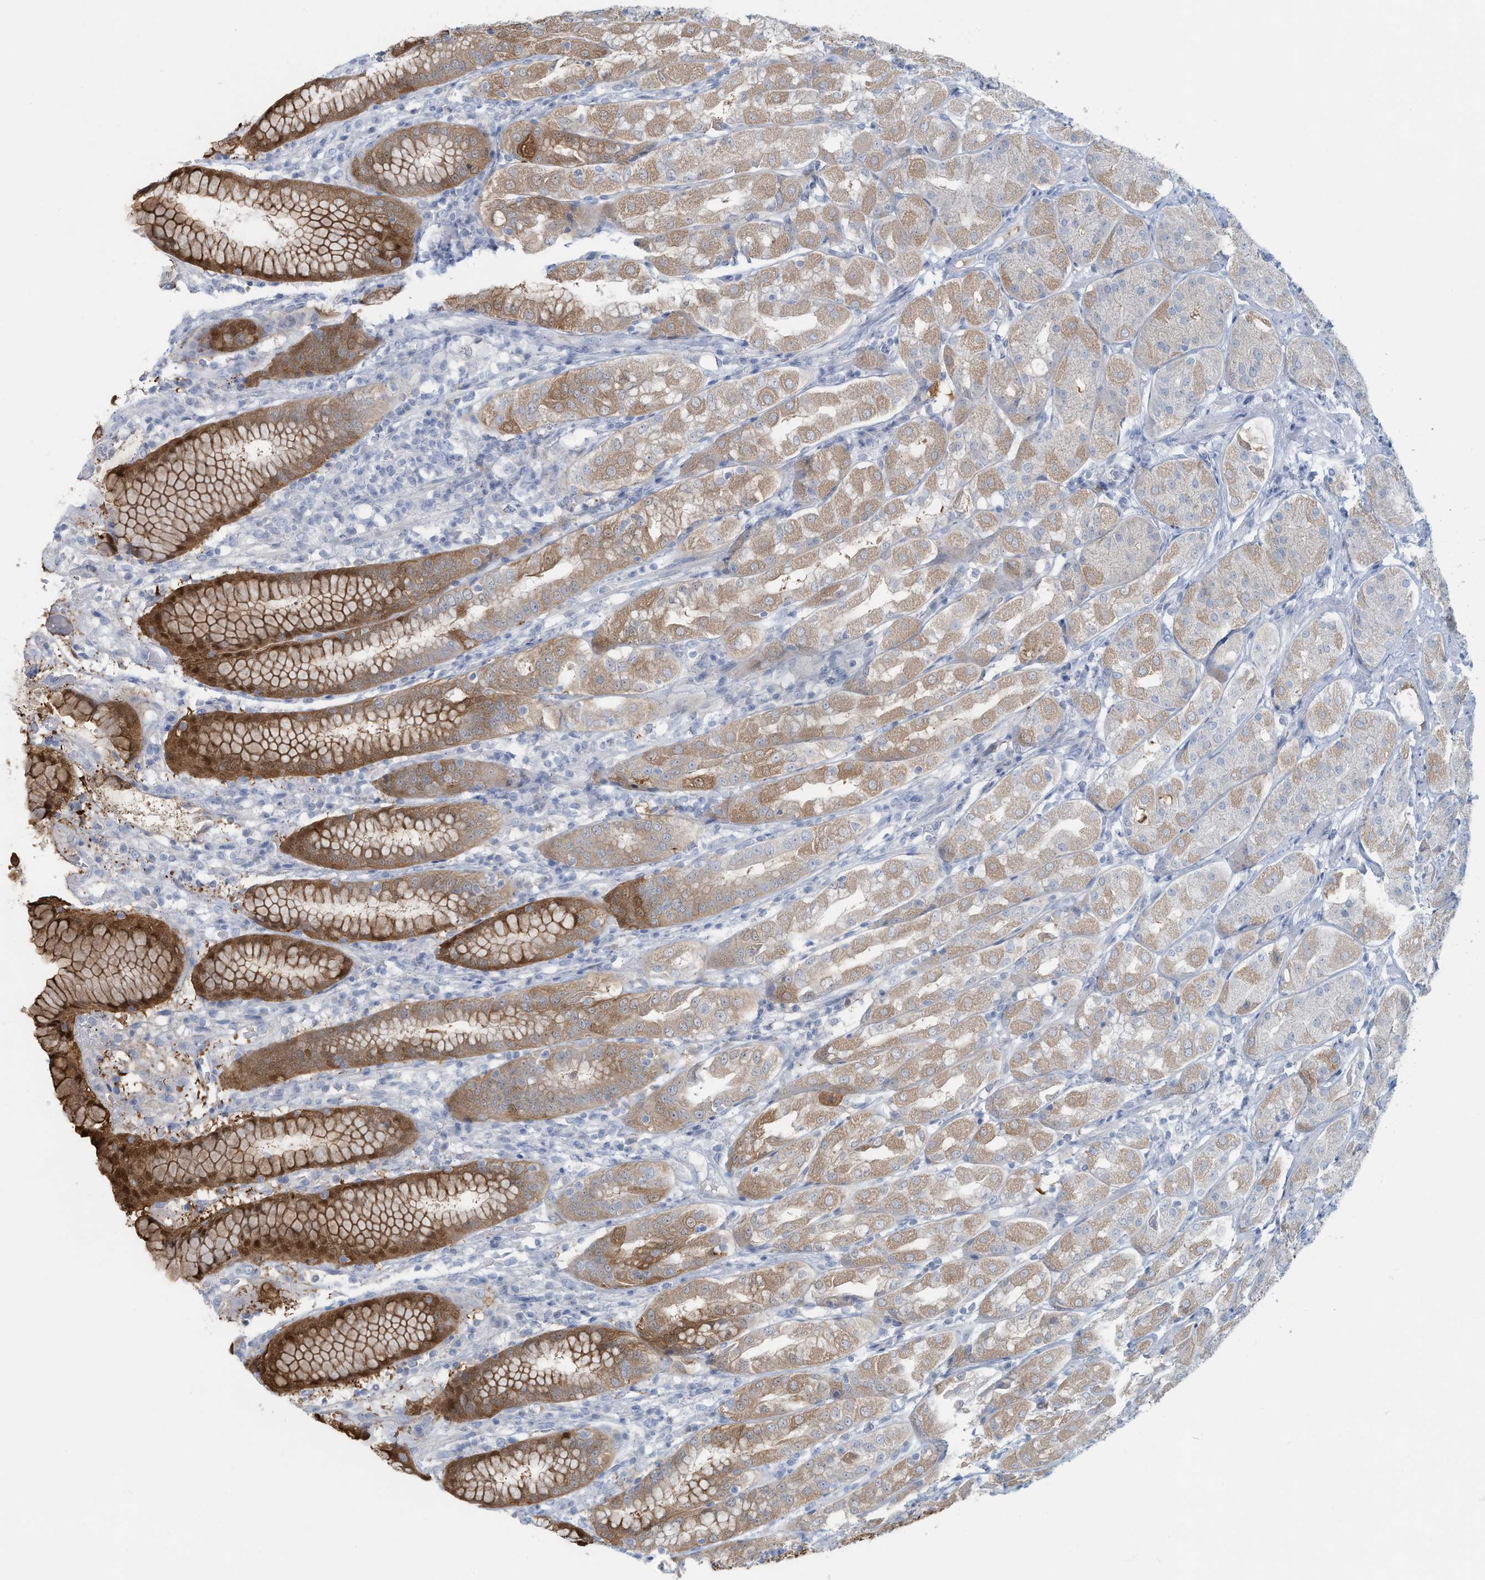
{"staining": {"intensity": "moderate", "quantity": ">75%", "location": "cytoplasmic/membranous,nuclear"}, "tissue": "stomach", "cell_type": "Glandular cells", "image_type": "normal", "snomed": [{"axis": "morphology", "description": "Normal tissue, NOS"}, {"axis": "topography", "description": "Stomach"}, {"axis": "topography", "description": "Stomach, lower"}], "caption": "Protein staining demonstrates moderate cytoplasmic/membranous,nuclear positivity in about >75% of glandular cells in normal stomach. The protein is shown in brown color, while the nuclei are stained blue.", "gene": "ERI2", "patient": {"sex": "female", "age": 56}}